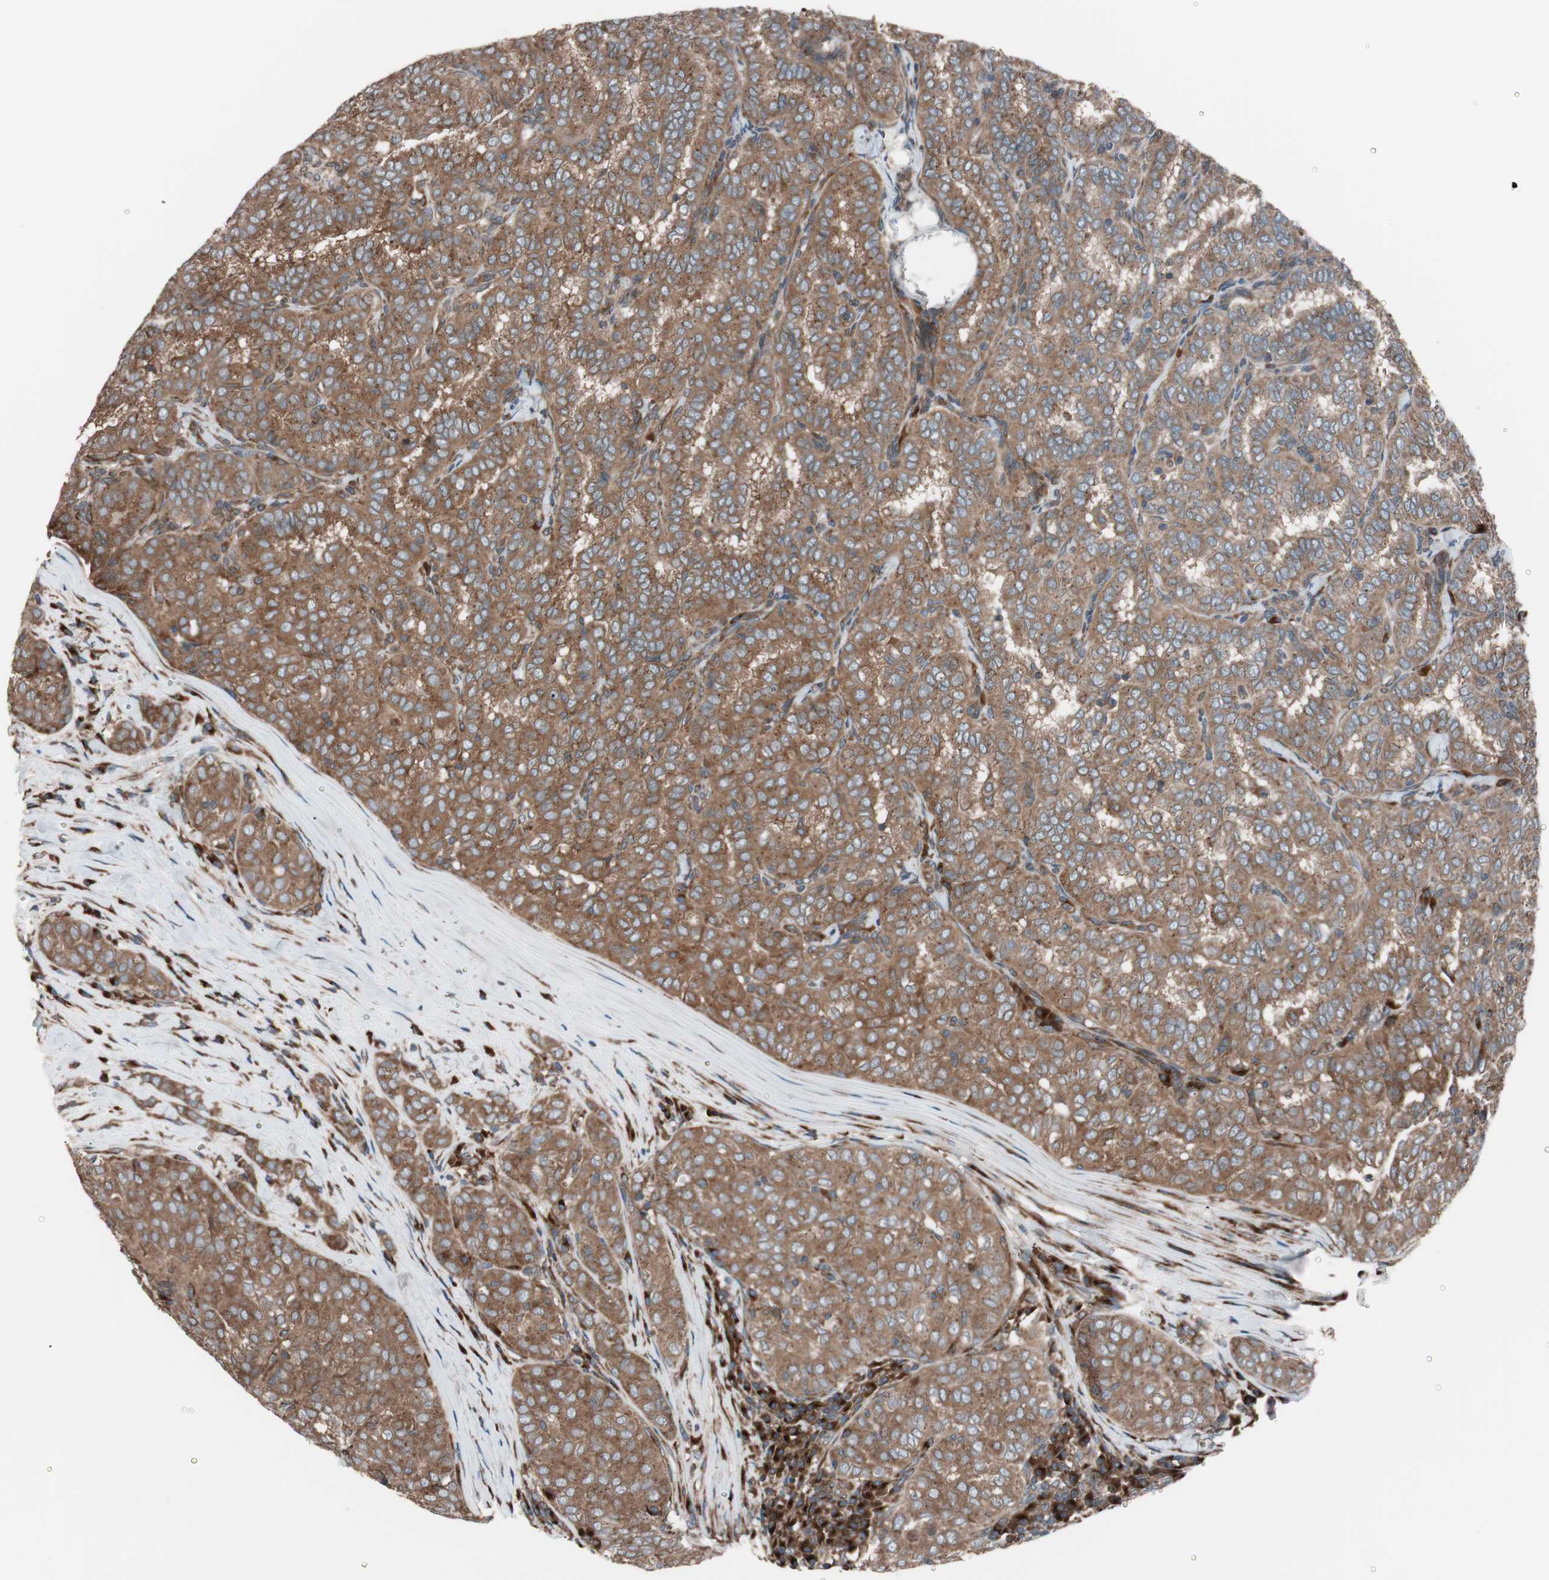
{"staining": {"intensity": "strong", "quantity": ">75%", "location": "cytoplasmic/membranous"}, "tissue": "thyroid cancer", "cell_type": "Tumor cells", "image_type": "cancer", "snomed": [{"axis": "morphology", "description": "Papillary adenocarcinoma, NOS"}, {"axis": "topography", "description": "Thyroid gland"}], "caption": "Immunohistochemical staining of human thyroid cancer (papillary adenocarcinoma) reveals strong cytoplasmic/membranous protein expression in about >75% of tumor cells.", "gene": "SEC31A", "patient": {"sex": "female", "age": 30}}